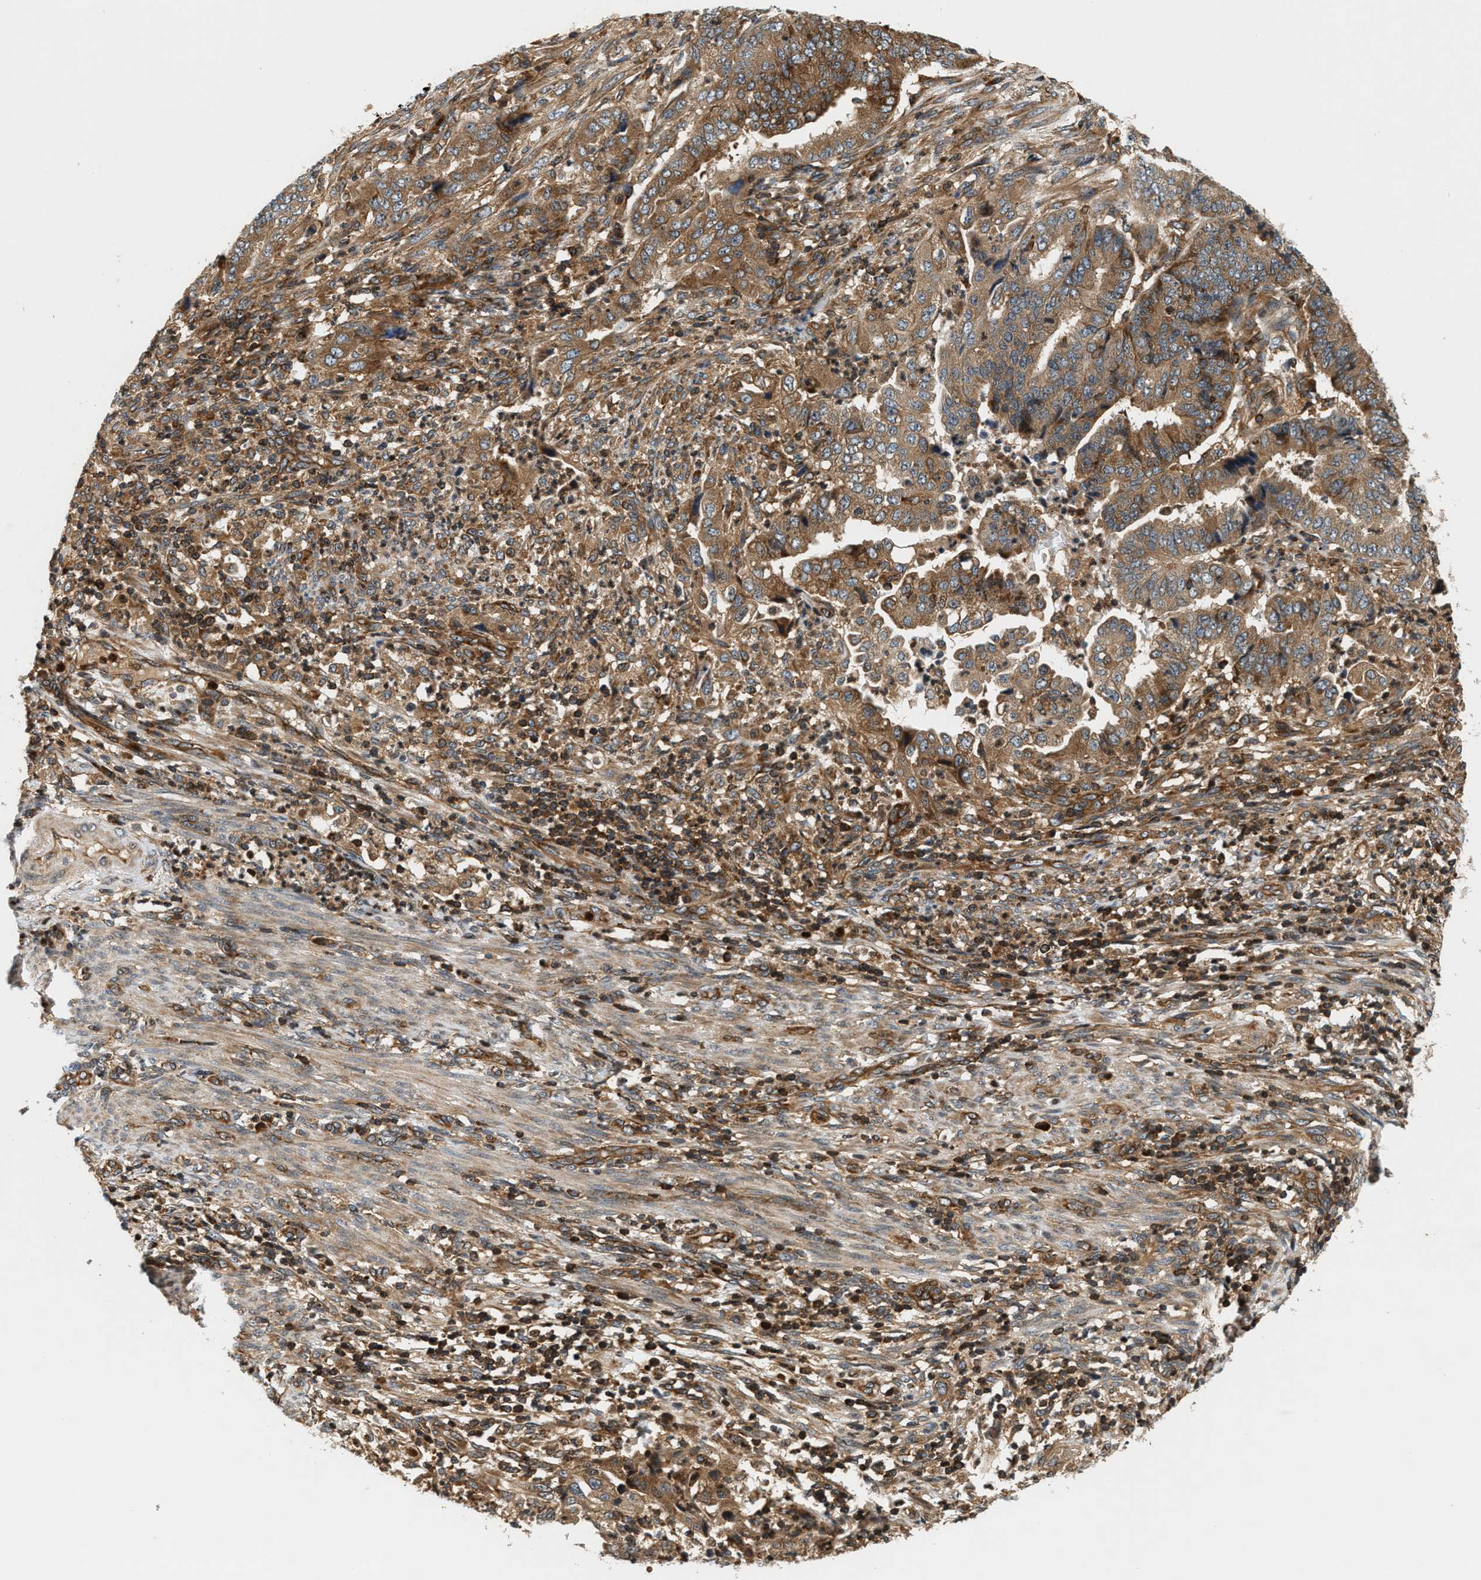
{"staining": {"intensity": "moderate", "quantity": ">75%", "location": "cytoplasmic/membranous"}, "tissue": "endometrial cancer", "cell_type": "Tumor cells", "image_type": "cancer", "snomed": [{"axis": "morphology", "description": "Adenocarcinoma, NOS"}, {"axis": "topography", "description": "Endometrium"}], "caption": "Protein staining shows moderate cytoplasmic/membranous positivity in about >75% of tumor cells in adenocarcinoma (endometrial).", "gene": "SAMD9", "patient": {"sex": "female", "age": 51}}